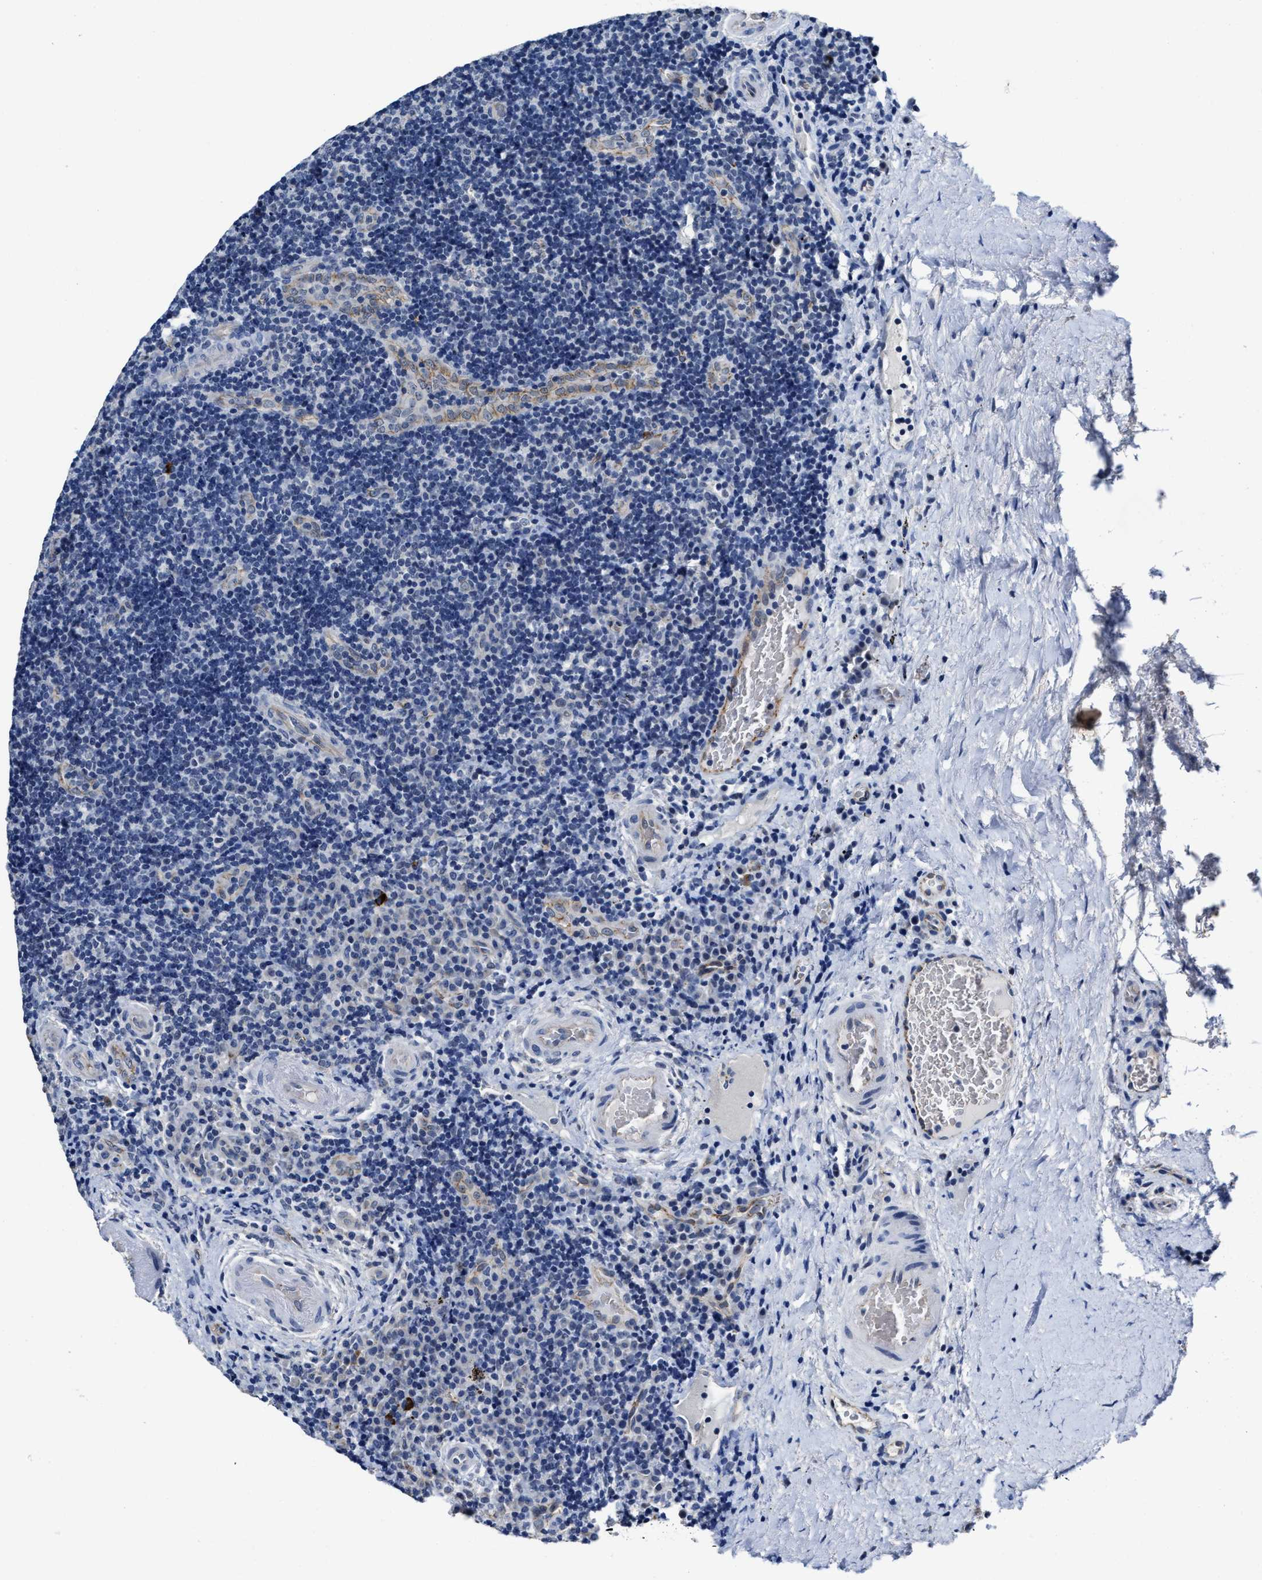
{"staining": {"intensity": "negative", "quantity": "none", "location": "none"}, "tissue": "lymphoma", "cell_type": "Tumor cells", "image_type": "cancer", "snomed": [{"axis": "morphology", "description": "Malignant lymphoma, non-Hodgkin's type, High grade"}, {"axis": "topography", "description": "Tonsil"}], "caption": "Photomicrograph shows no protein positivity in tumor cells of malignant lymphoma, non-Hodgkin's type (high-grade) tissue.", "gene": "GHITM", "patient": {"sex": "female", "age": 36}}